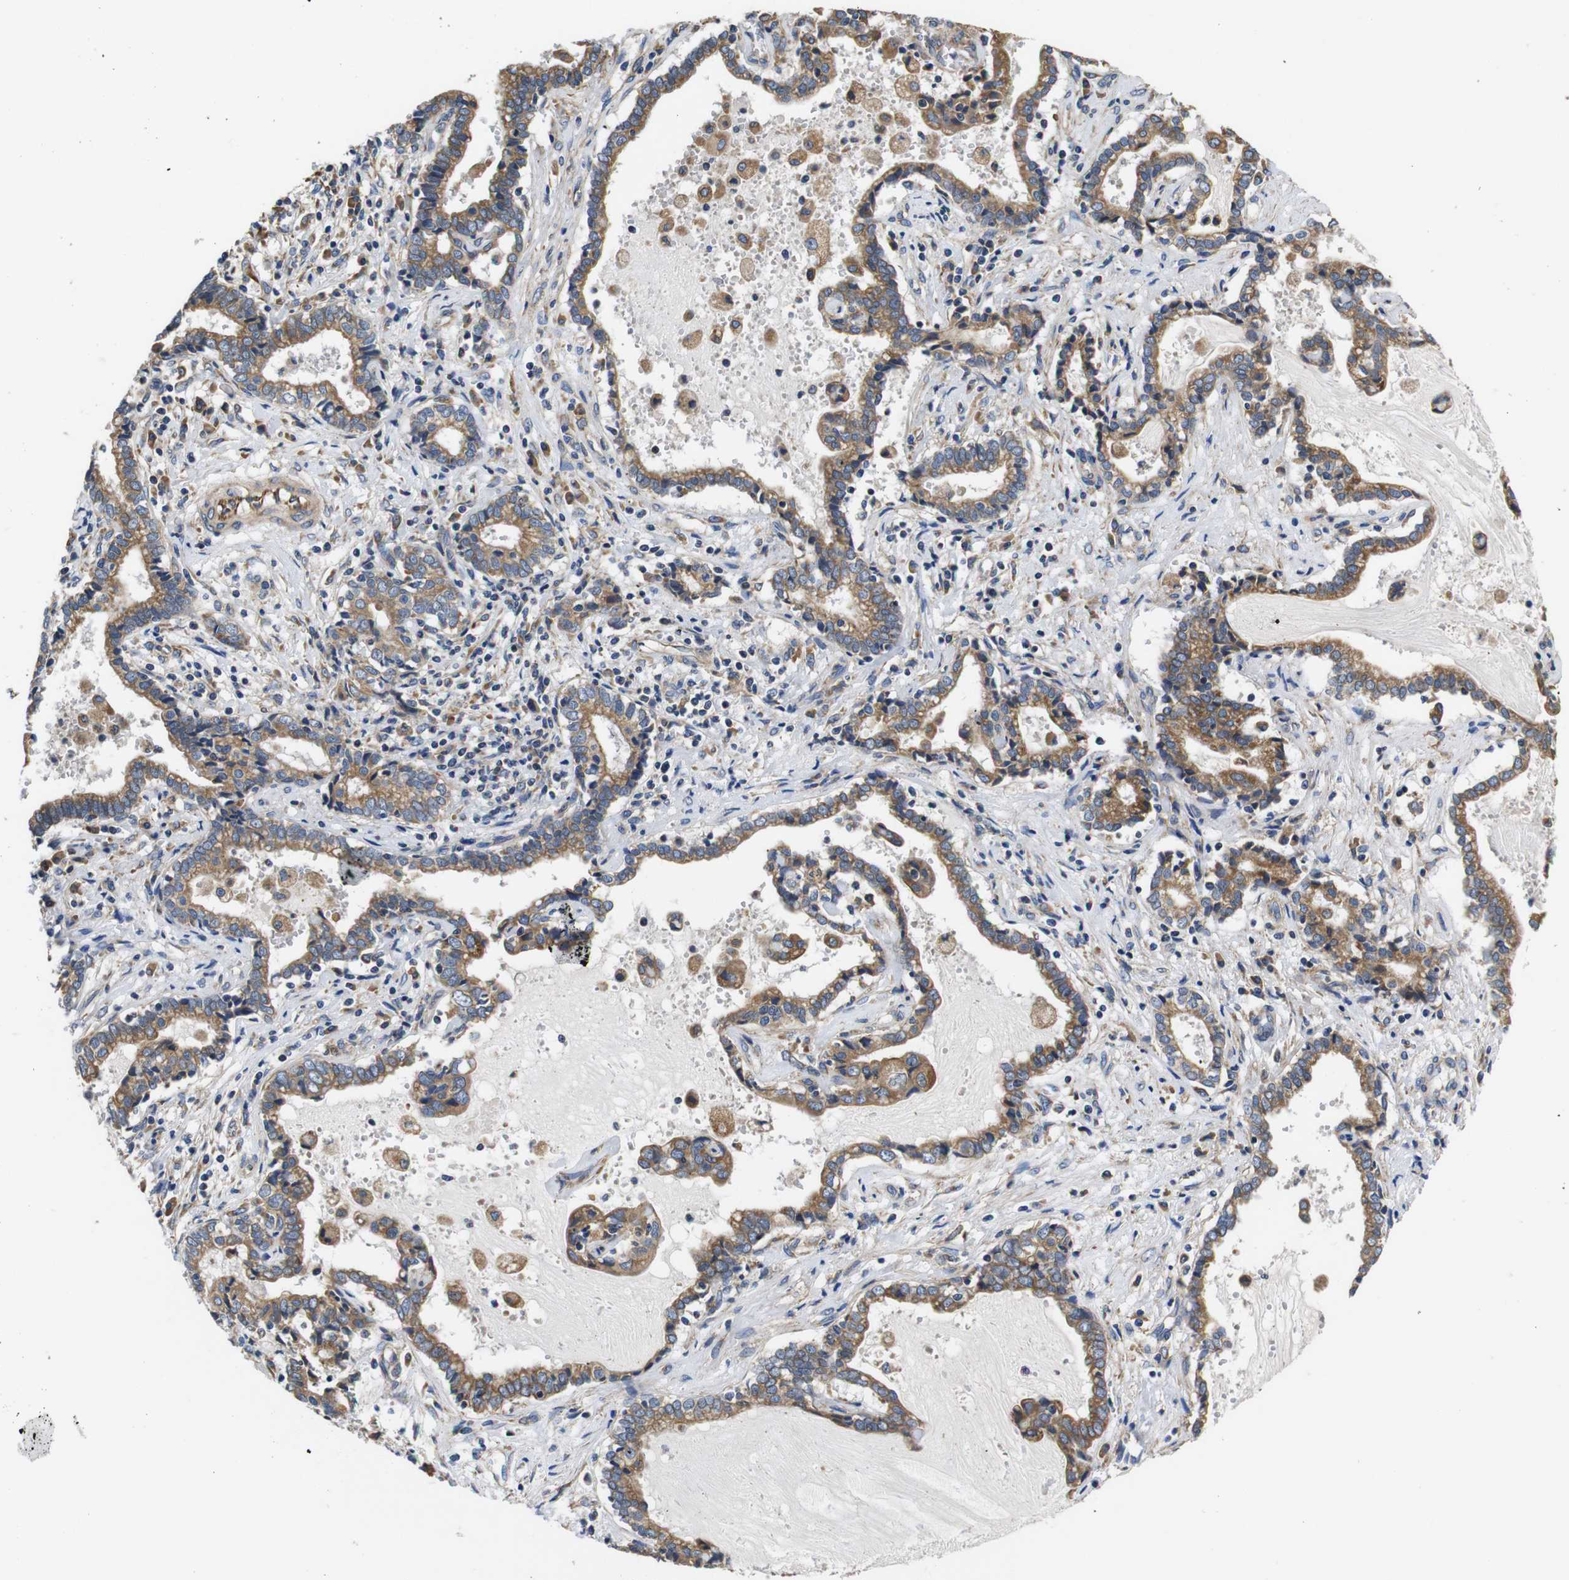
{"staining": {"intensity": "moderate", "quantity": ">75%", "location": "cytoplasmic/membranous"}, "tissue": "liver cancer", "cell_type": "Tumor cells", "image_type": "cancer", "snomed": [{"axis": "morphology", "description": "Cholangiocarcinoma"}, {"axis": "topography", "description": "Liver"}], "caption": "Cholangiocarcinoma (liver) stained with immunohistochemistry demonstrates moderate cytoplasmic/membranous expression in about >75% of tumor cells.", "gene": "MARCHF7", "patient": {"sex": "male", "age": 57}}